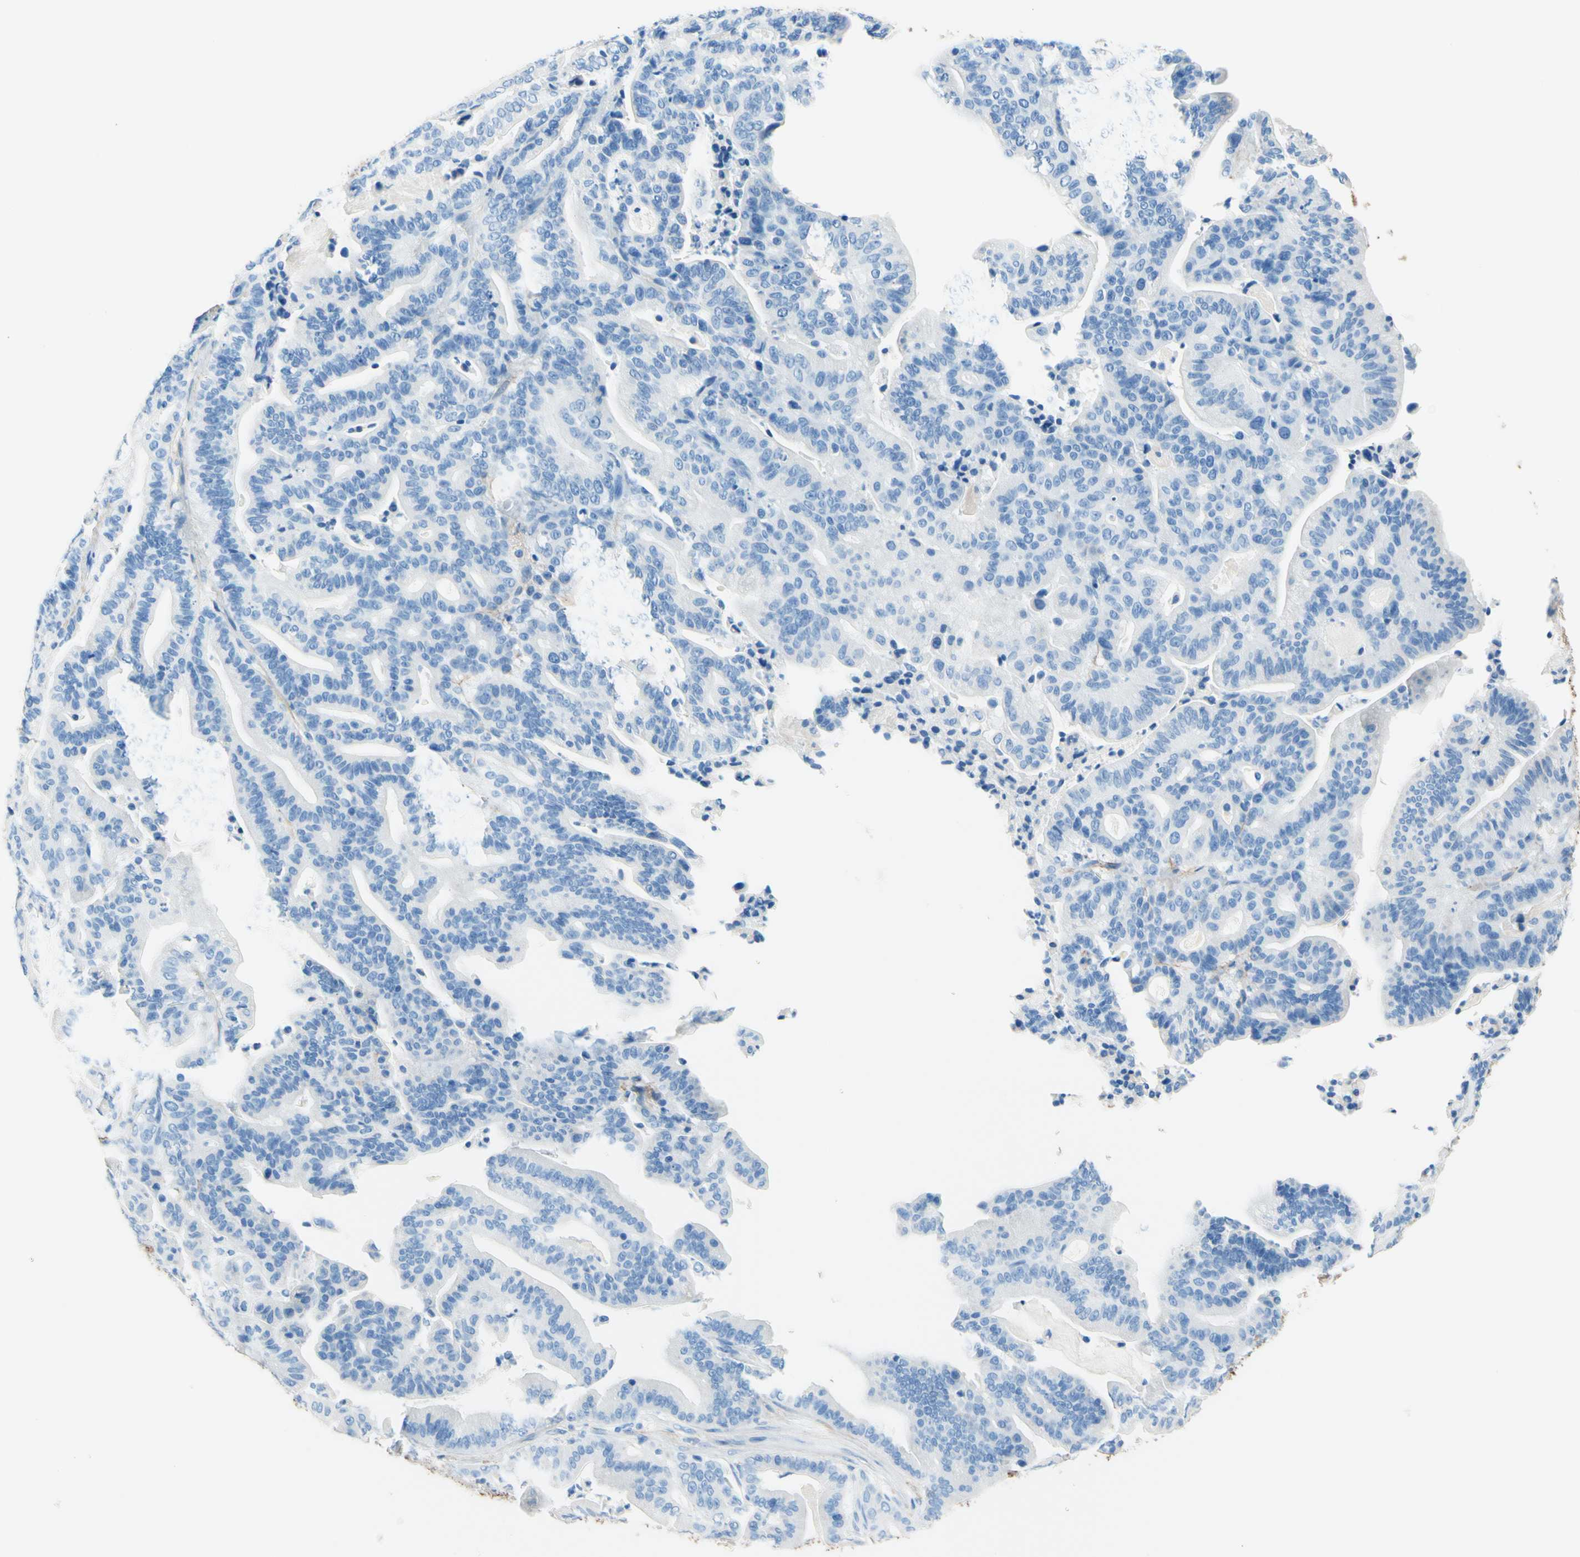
{"staining": {"intensity": "negative", "quantity": "none", "location": "none"}, "tissue": "pancreatic cancer", "cell_type": "Tumor cells", "image_type": "cancer", "snomed": [{"axis": "morphology", "description": "Adenocarcinoma, NOS"}, {"axis": "topography", "description": "Pancreas"}], "caption": "Immunohistochemical staining of adenocarcinoma (pancreatic) displays no significant staining in tumor cells.", "gene": "MFAP5", "patient": {"sex": "male", "age": 63}}